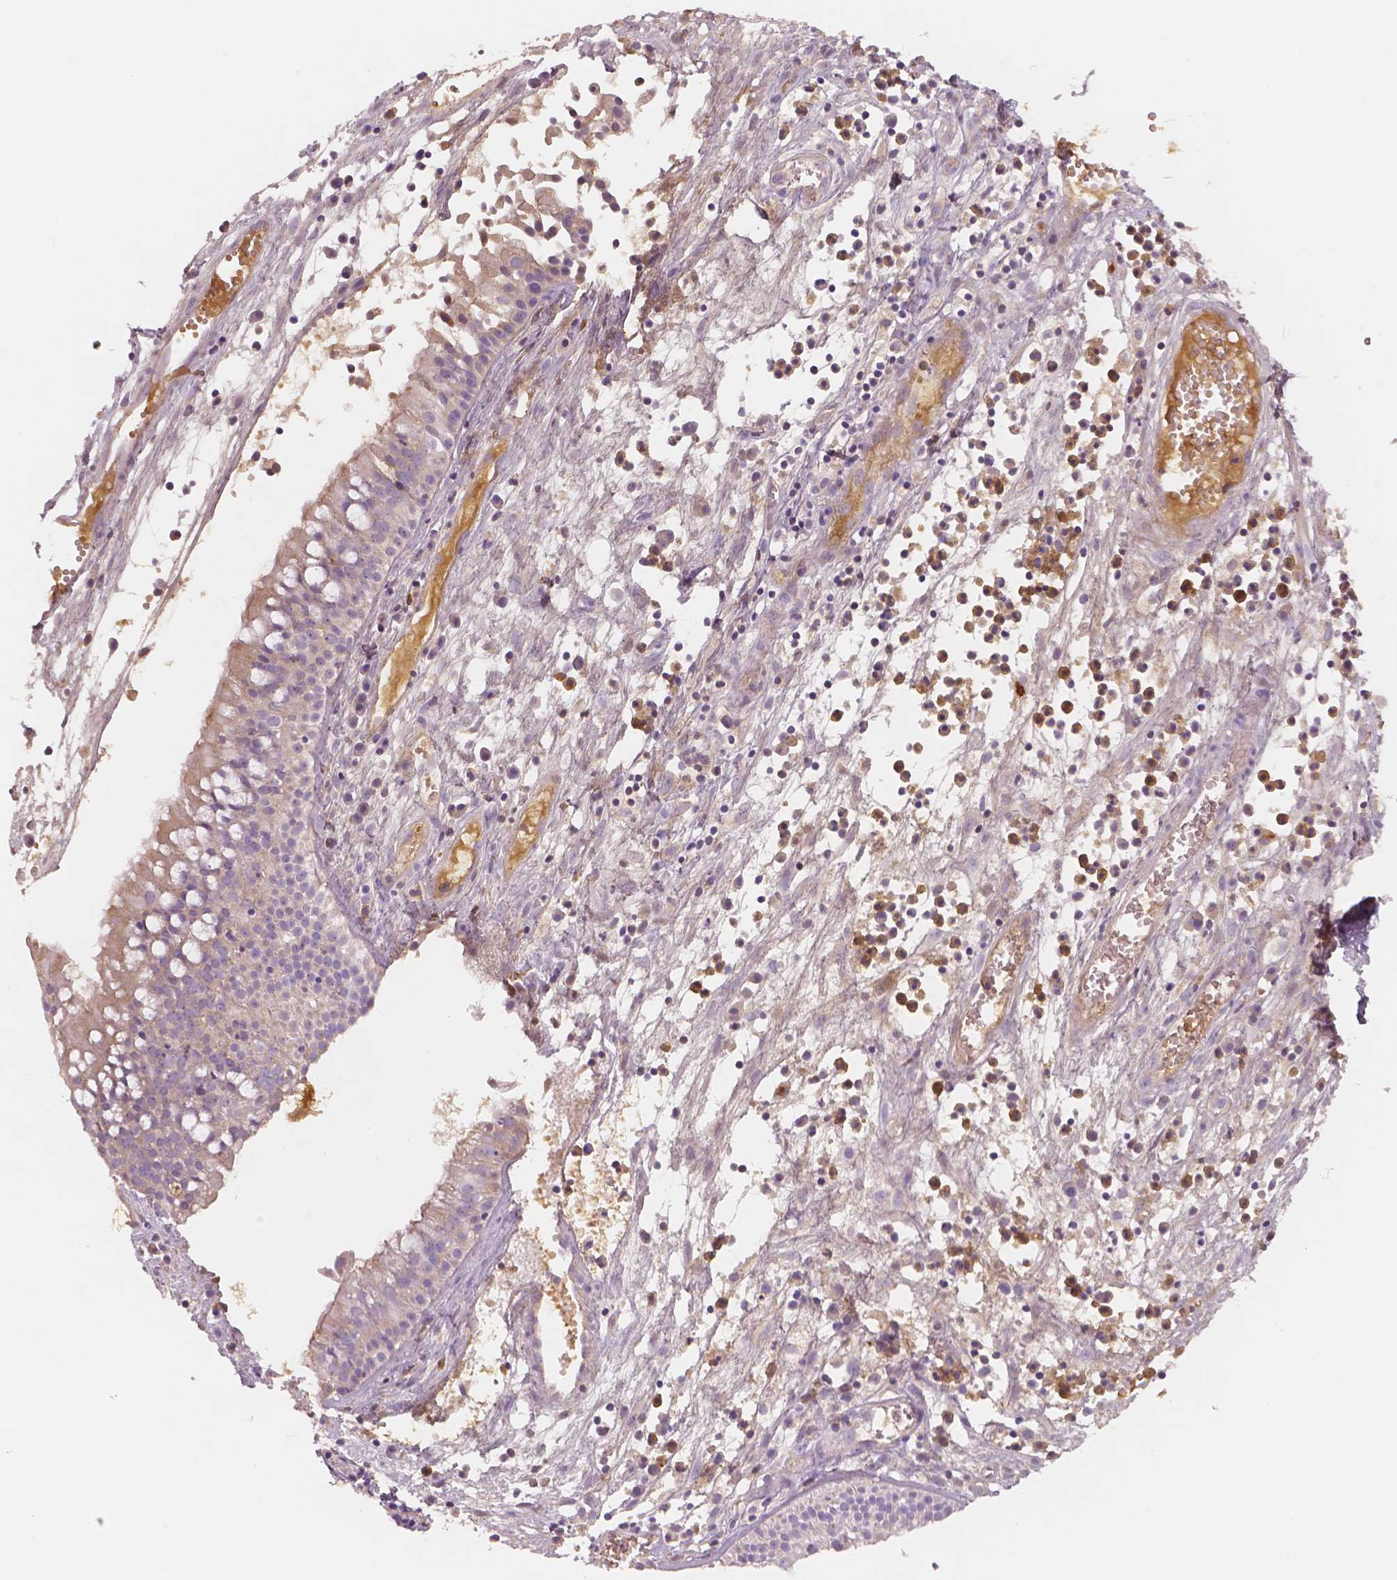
{"staining": {"intensity": "negative", "quantity": "none", "location": "none"}, "tissue": "nasopharynx", "cell_type": "Respiratory epithelial cells", "image_type": "normal", "snomed": [{"axis": "morphology", "description": "Normal tissue, NOS"}, {"axis": "topography", "description": "Nasopharynx"}], "caption": "This is a histopathology image of IHC staining of normal nasopharynx, which shows no staining in respiratory epithelial cells. The staining is performed using DAB brown chromogen with nuclei counter-stained in using hematoxylin.", "gene": "APOA4", "patient": {"sex": "male", "age": 31}}